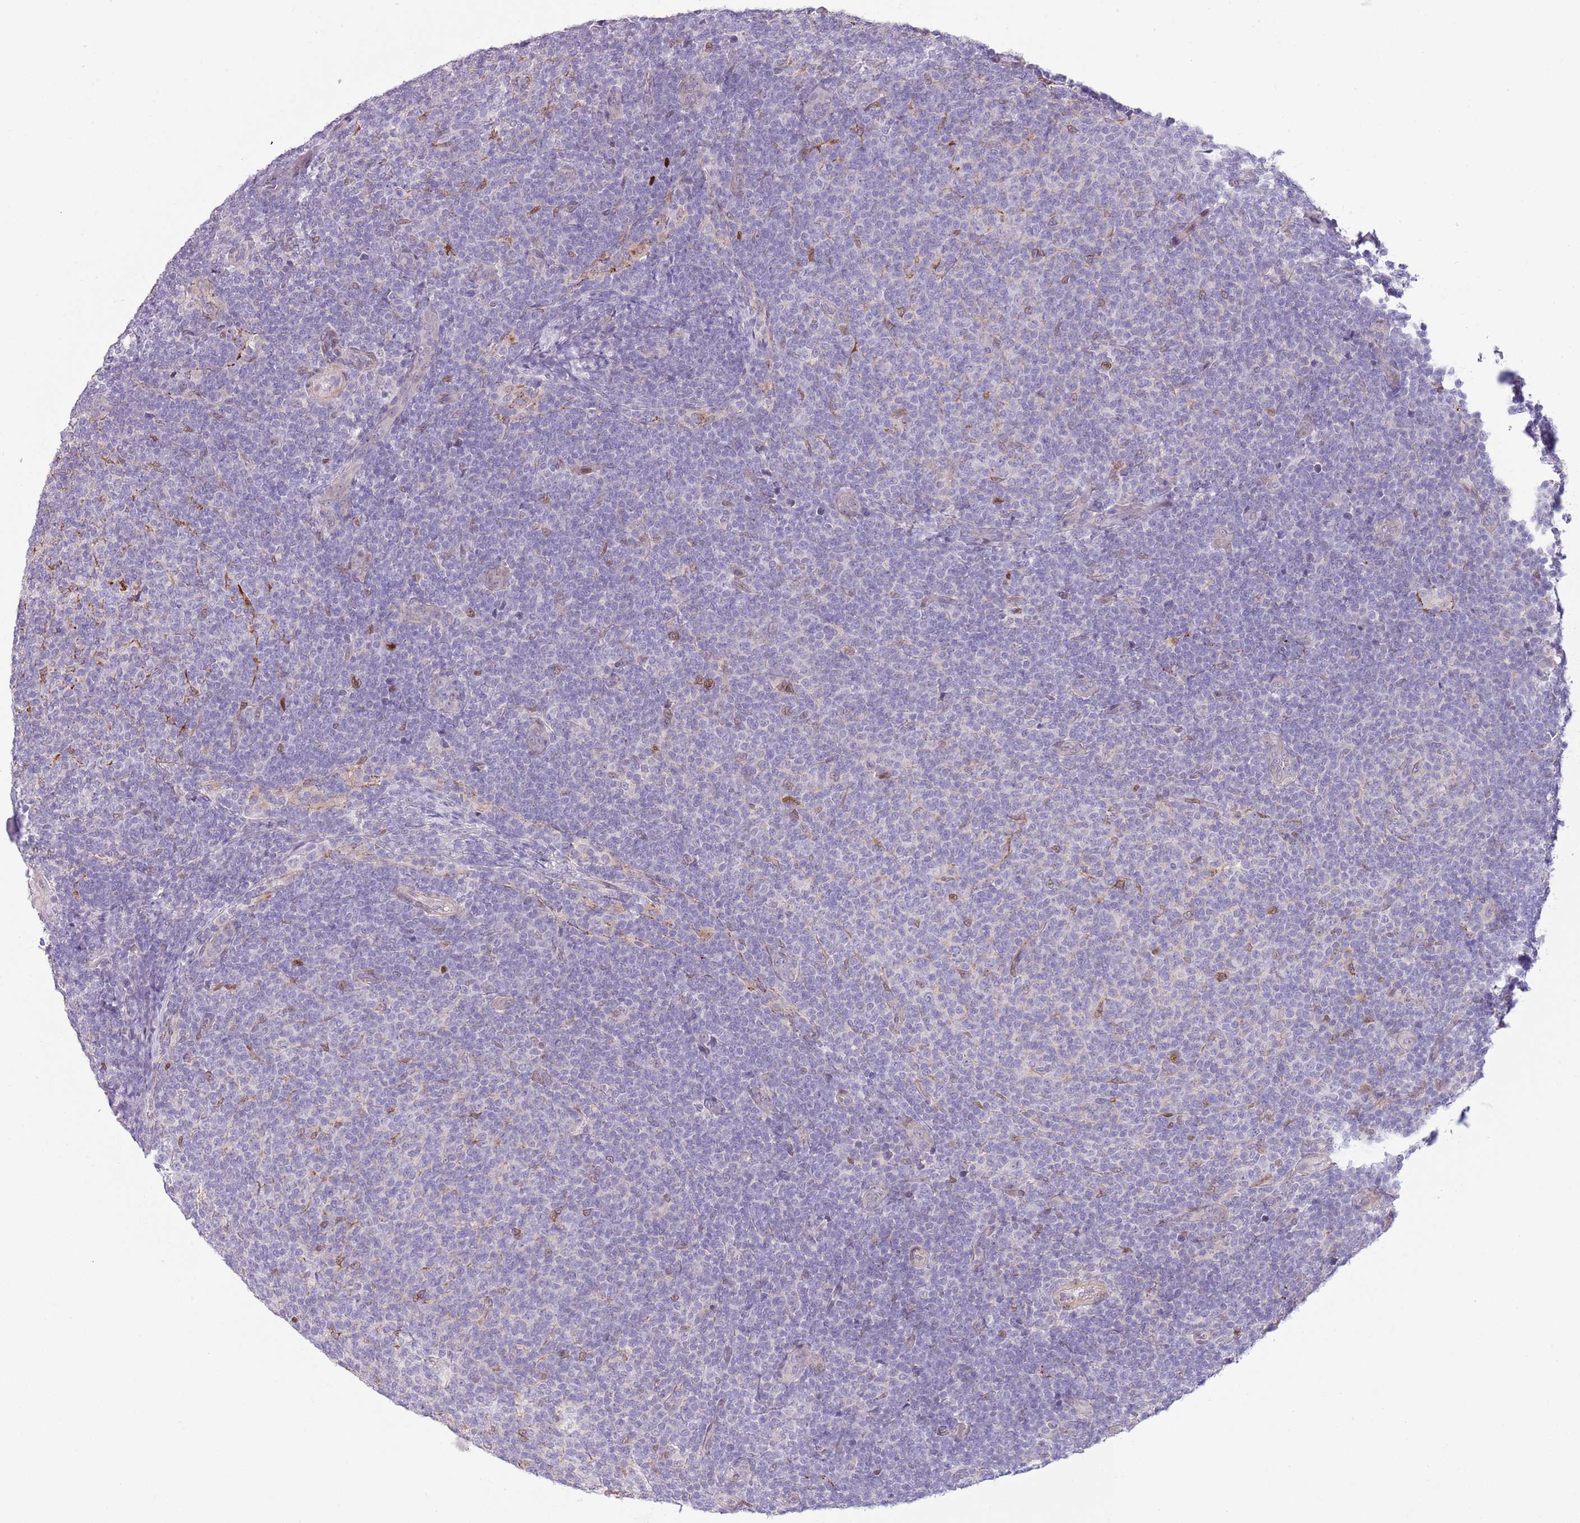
{"staining": {"intensity": "negative", "quantity": "none", "location": "none"}, "tissue": "lymphoma", "cell_type": "Tumor cells", "image_type": "cancer", "snomed": [{"axis": "morphology", "description": "Malignant lymphoma, non-Hodgkin's type, Low grade"}, {"axis": "topography", "description": "Lymph node"}], "caption": "Tumor cells show no significant protein expression in lymphoma.", "gene": "CCND2", "patient": {"sex": "male", "age": 66}}